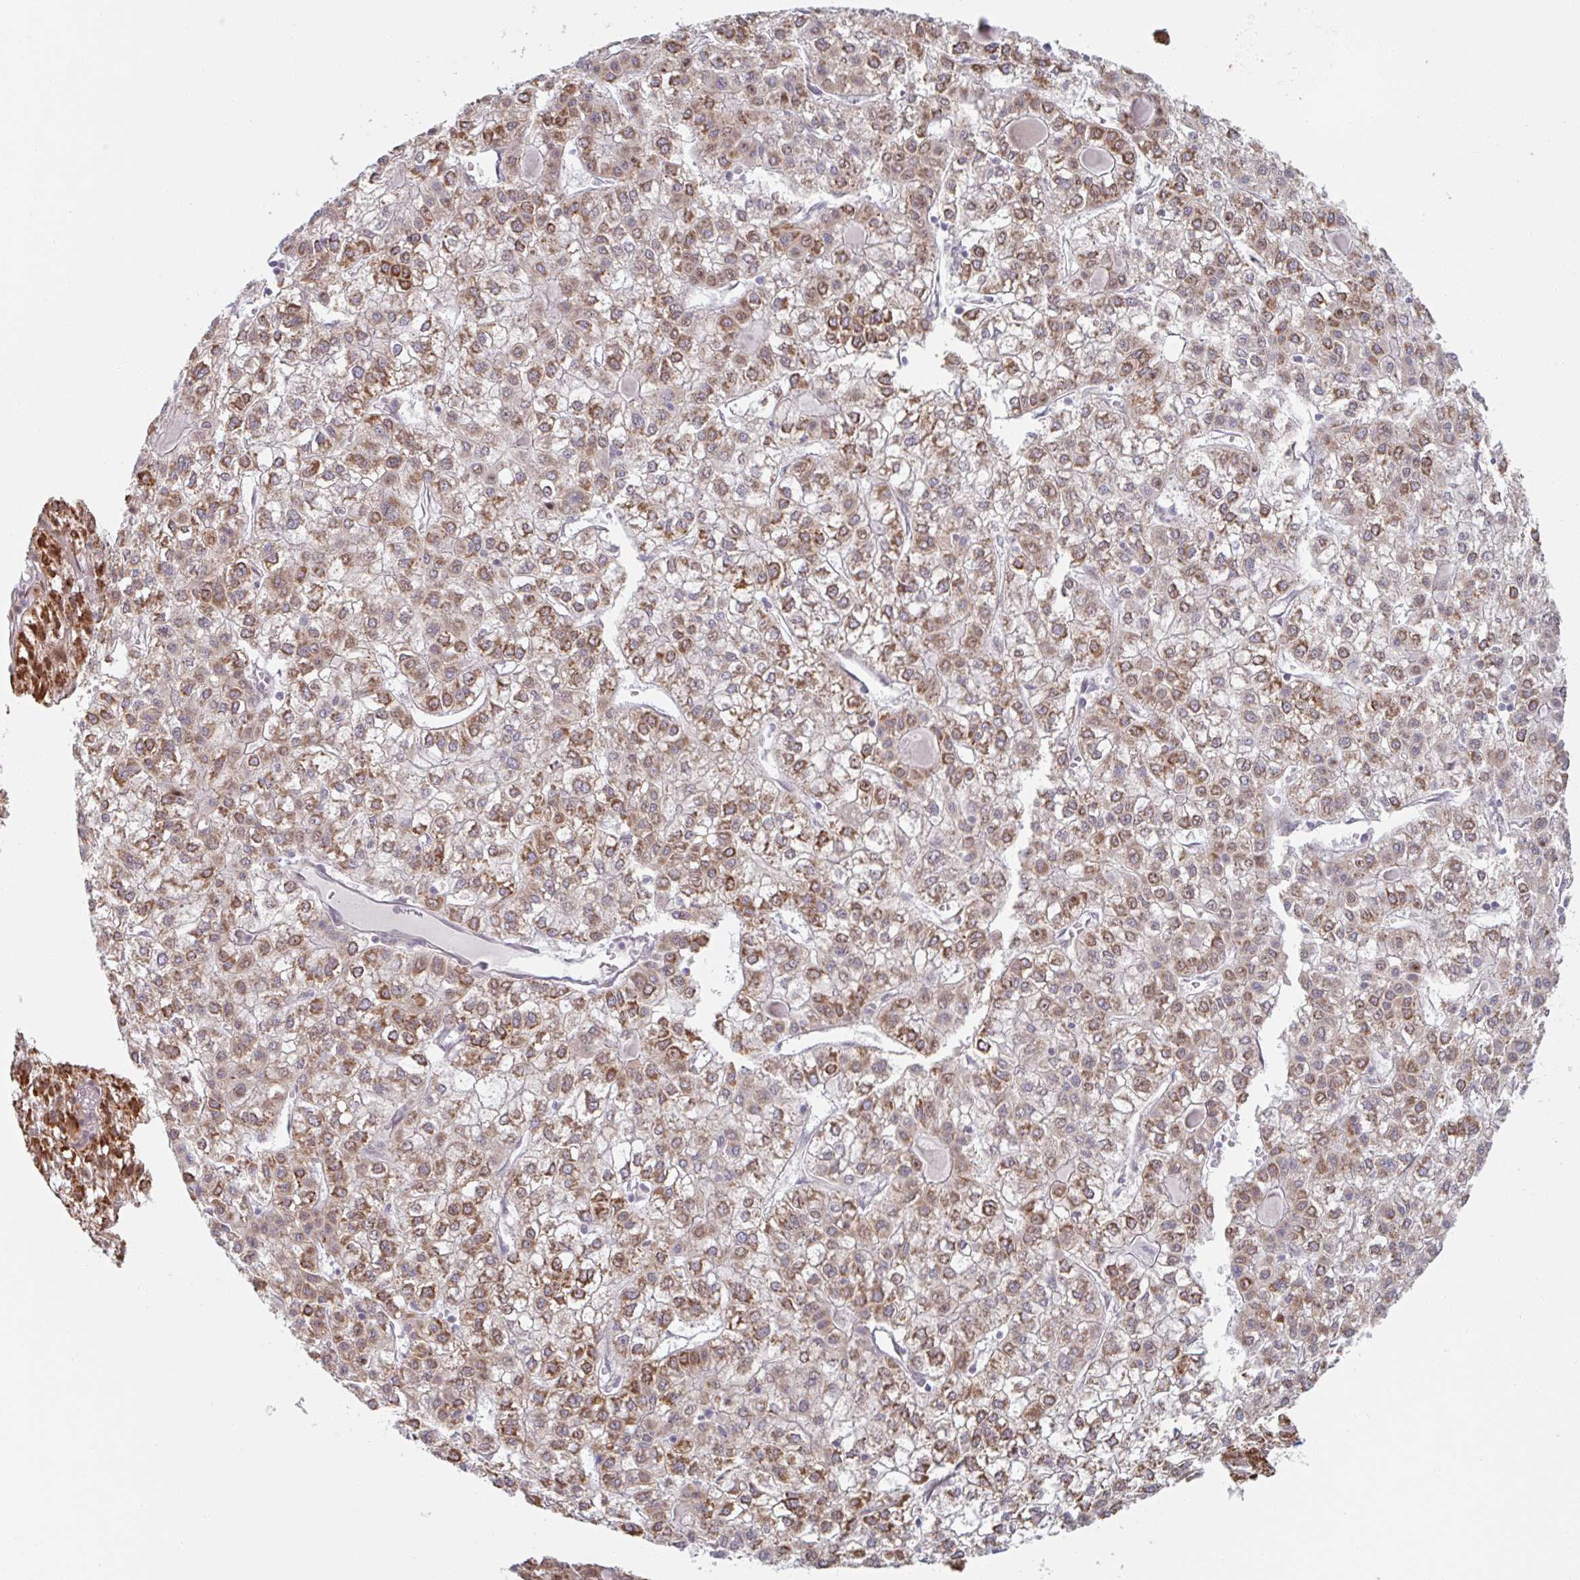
{"staining": {"intensity": "moderate", "quantity": ">75%", "location": "cytoplasmic/membranous"}, "tissue": "liver cancer", "cell_type": "Tumor cells", "image_type": "cancer", "snomed": [{"axis": "morphology", "description": "Carcinoma, Hepatocellular, NOS"}, {"axis": "topography", "description": "Liver"}], "caption": "Immunohistochemistry (IHC) of liver cancer (hepatocellular carcinoma) shows medium levels of moderate cytoplasmic/membranous positivity in approximately >75% of tumor cells.", "gene": "TRAPPC10", "patient": {"sex": "female", "age": 43}}